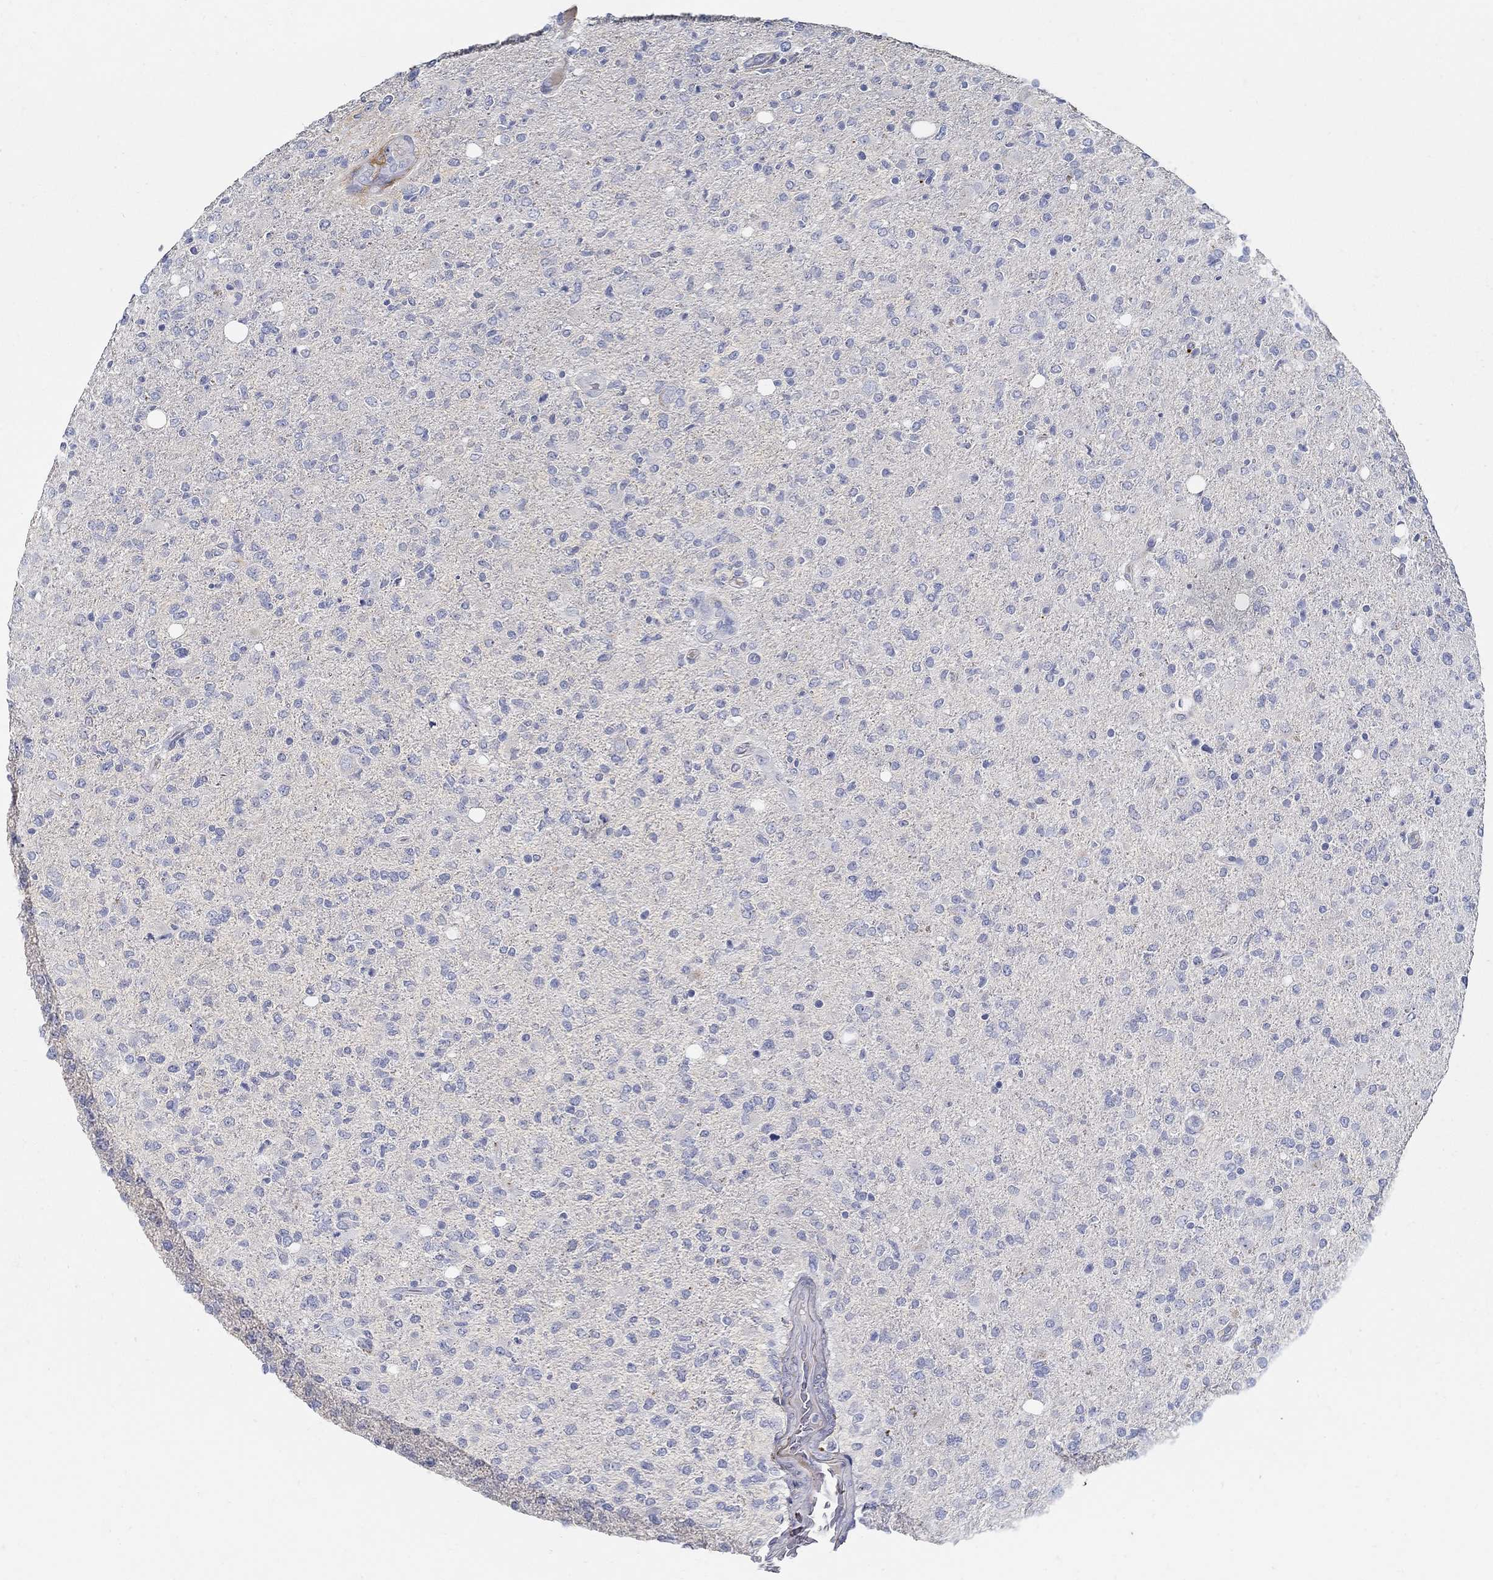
{"staining": {"intensity": "negative", "quantity": "none", "location": "none"}, "tissue": "glioma", "cell_type": "Tumor cells", "image_type": "cancer", "snomed": [{"axis": "morphology", "description": "Glioma, malignant, High grade"}, {"axis": "topography", "description": "Cerebral cortex"}], "caption": "High magnification brightfield microscopy of glioma stained with DAB (3,3'-diaminobenzidine) (brown) and counterstained with hematoxylin (blue): tumor cells show no significant expression.", "gene": "TGFBI", "patient": {"sex": "male", "age": 70}}